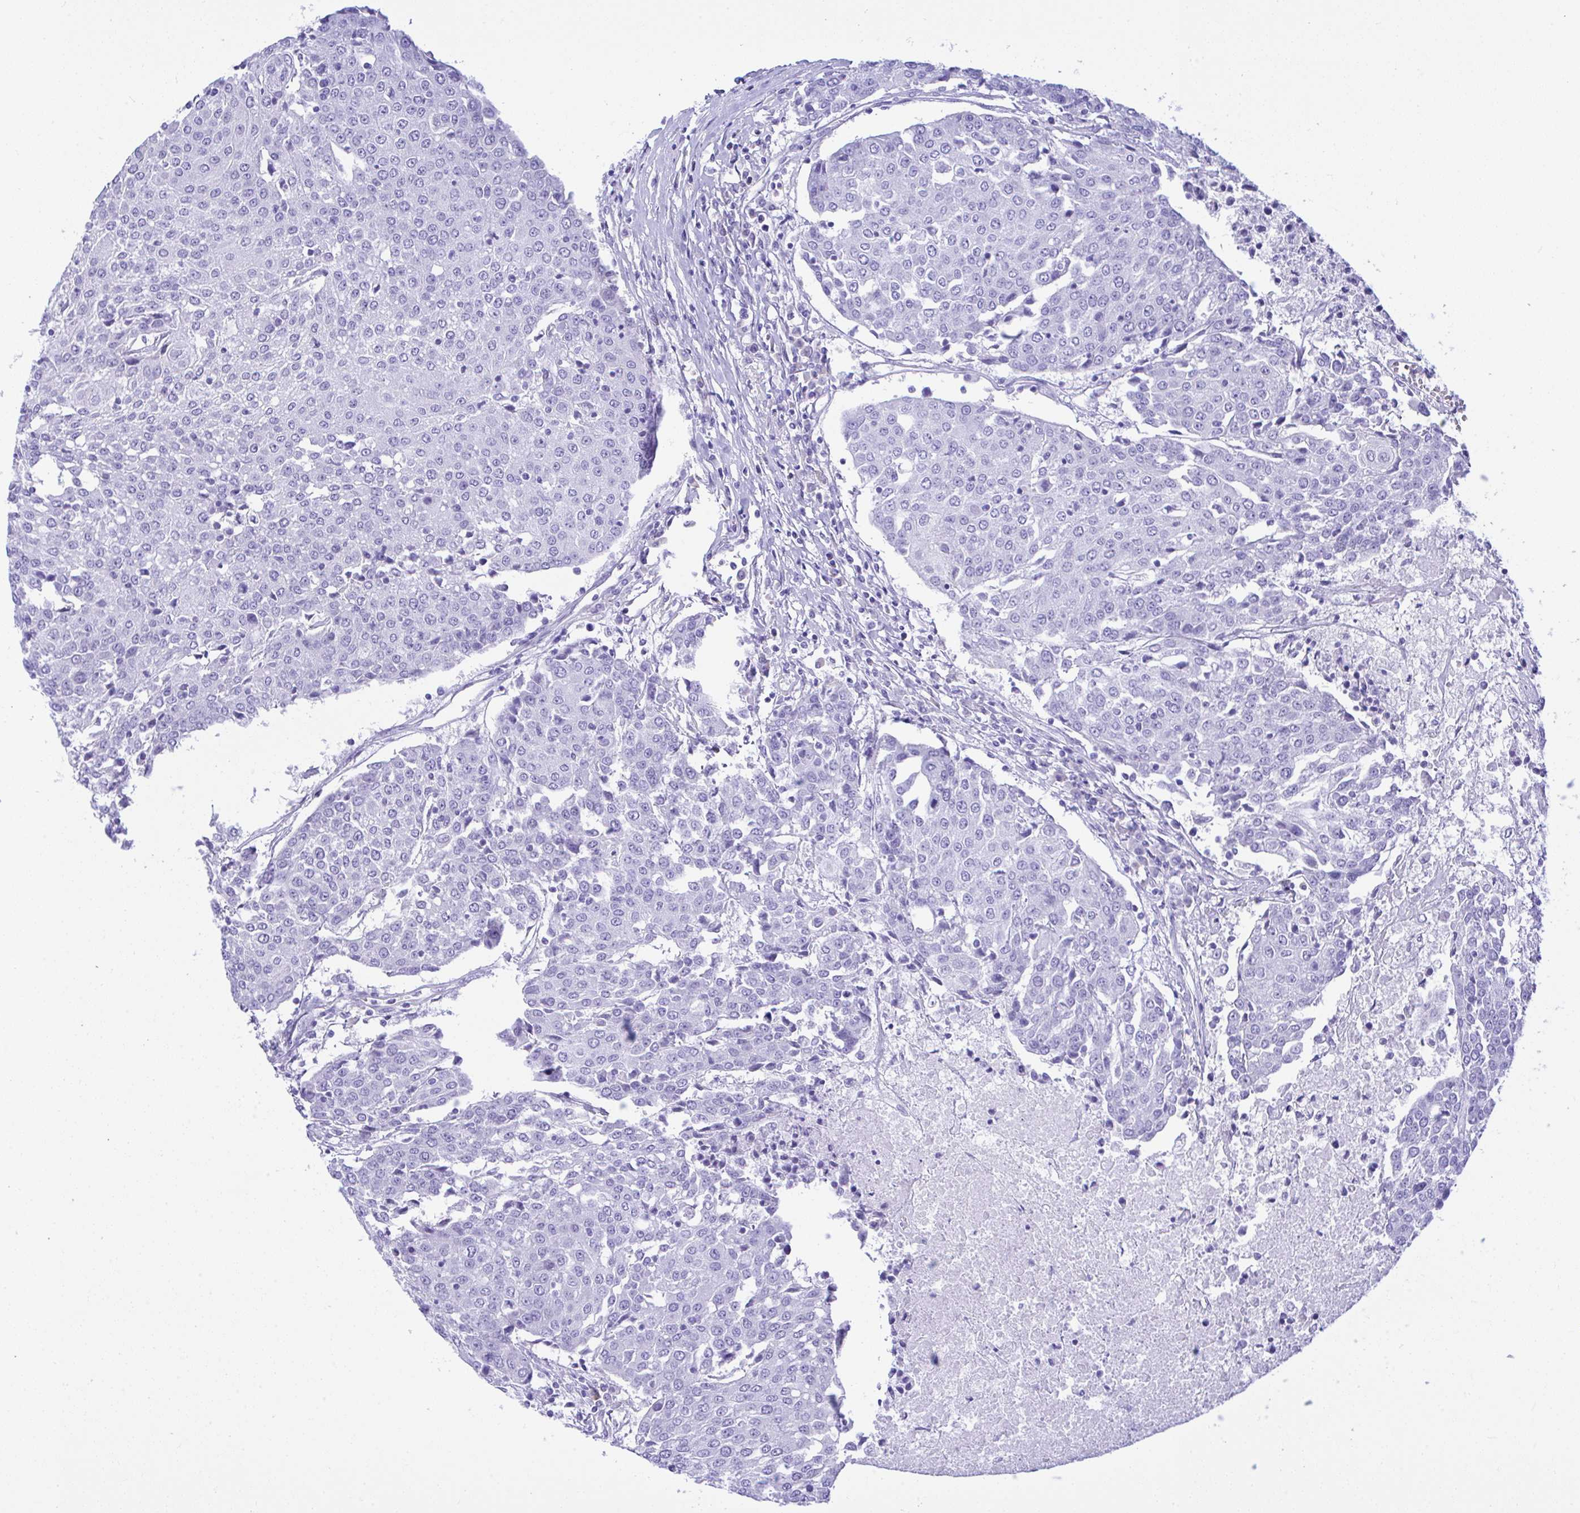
{"staining": {"intensity": "negative", "quantity": "none", "location": "none"}, "tissue": "urothelial cancer", "cell_type": "Tumor cells", "image_type": "cancer", "snomed": [{"axis": "morphology", "description": "Urothelial carcinoma, High grade"}, {"axis": "topography", "description": "Urinary bladder"}], "caption": "This is an immunohistochemistry (IHC) micrograph of human urothelial cancer. There is no positivity in tumor cells.", "gene": "SEL1L2", "patient": {"sex": "female", "age": 85}}